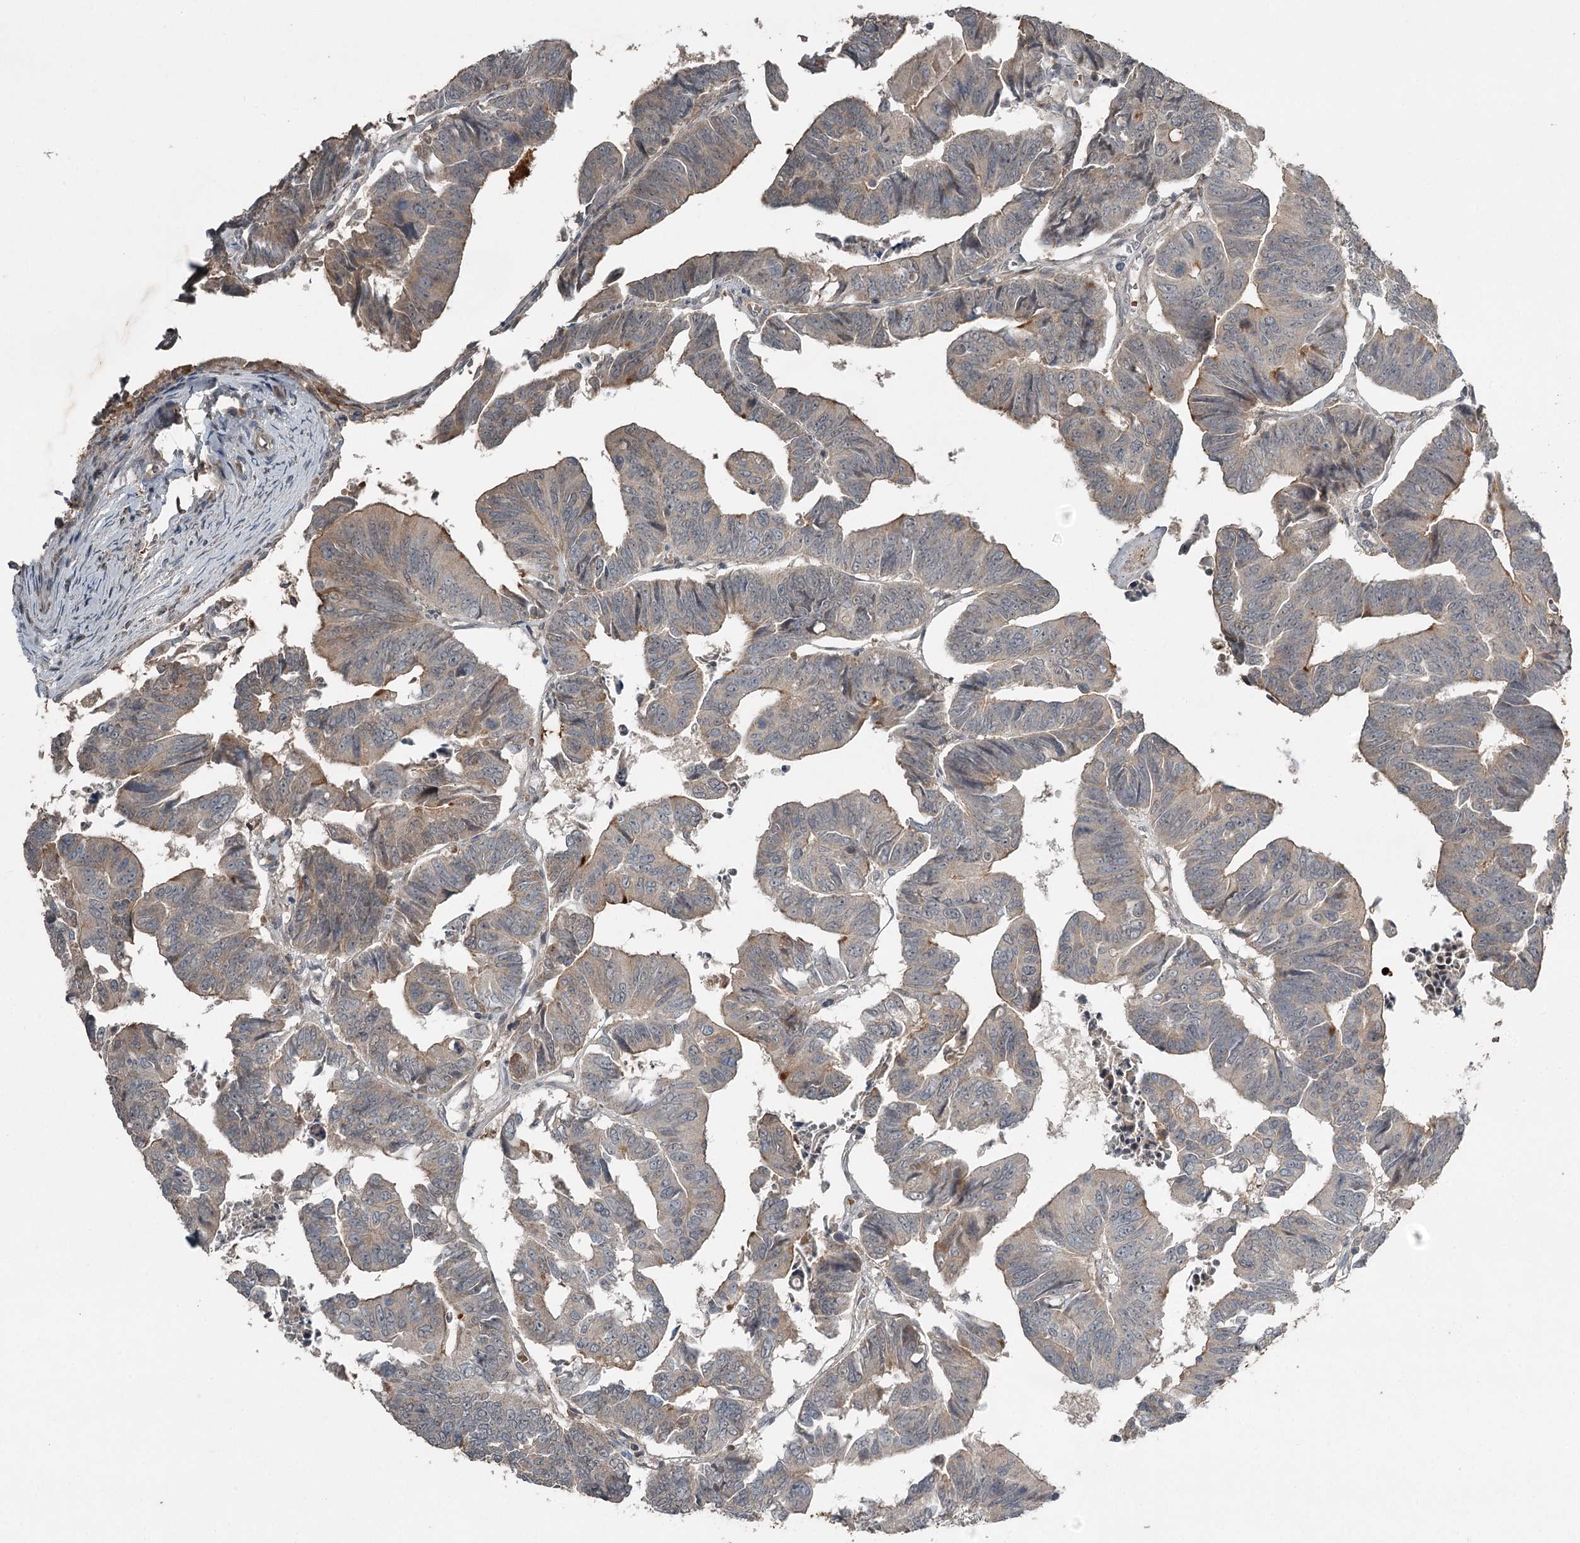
{"staining": {"intensity": "weak", "quantity": "25%-75%", "location": "cytoplasmic/membranous"}, "tissue": "colorectal cancer", "cell_type": "Tumor cells", "image_type": "cancer", "snomed": [{"axis": "morphology", "description": "Adenocarcinoma, NOS"}, {"axis": "topography", "description": "Rectum"}], "caption": "Immunohistochemical staining of human colorectal cancer (adenocarcinoma) reveals low levels of weak cytoplasmic/membranous protein positivity in approximately 25%-75% of tumor cells.", "gene": "SLC39A8", "patient": {"sex": "female", "age": 65}}